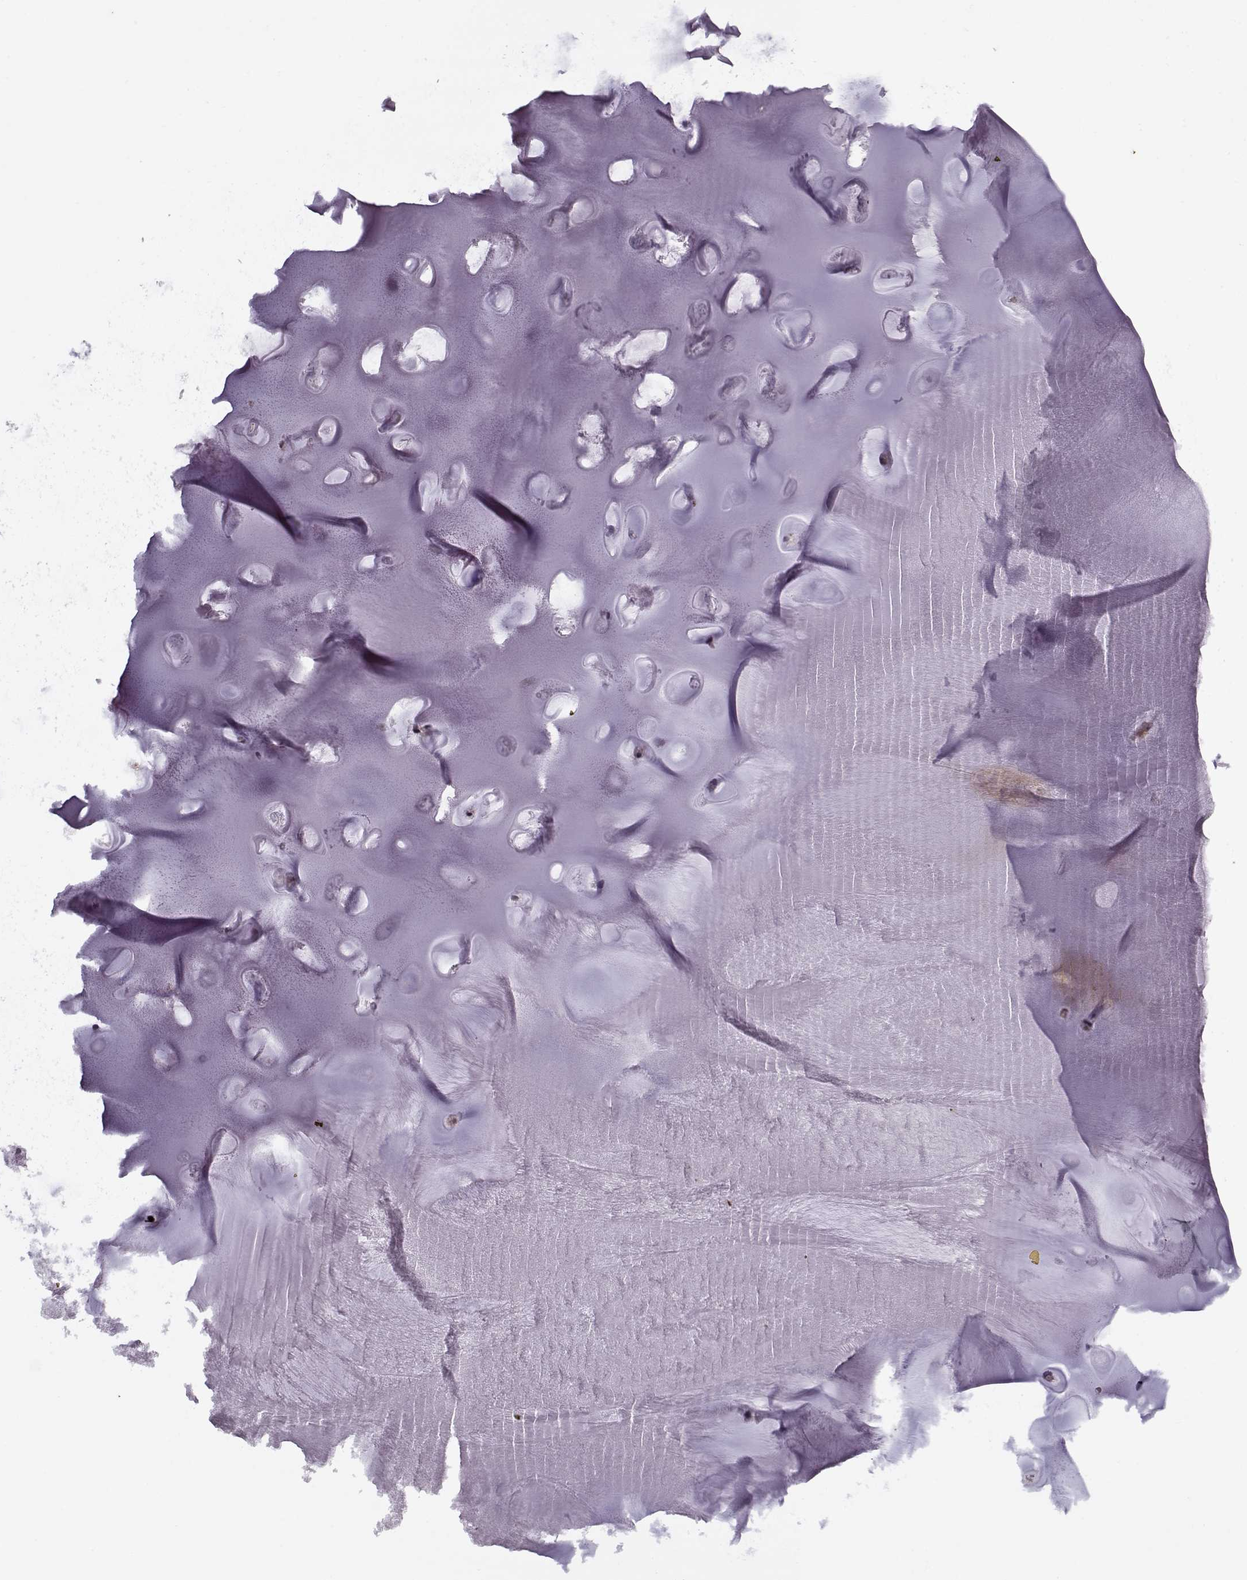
{"staining": {"intensity": "negative", "quantity": "none", "location": "none"}, "tissue": "soft tissue", "cell_type": "Chondrocytes", "image_type": "normal", "snomed": [{"axis": "morphology", "description": "Normal tissue, NOS"}, {"axis": "morphology", "description": "Squamous cell carcinoma, NOS"}, {"axis": "topography", "description": "Cartilage tissue"}, {"axis": "topography", "description": "Lung"}], "caption": "Immunohistochemistry histopathology image of benign soft tissue: soft tissue stained with DAB (3,3'-diaminobenzidine) exhibits no significant protein positivity in chondrocytes.", "gene": "KRT9", "patient": {"sex": "male", "age": 66}}